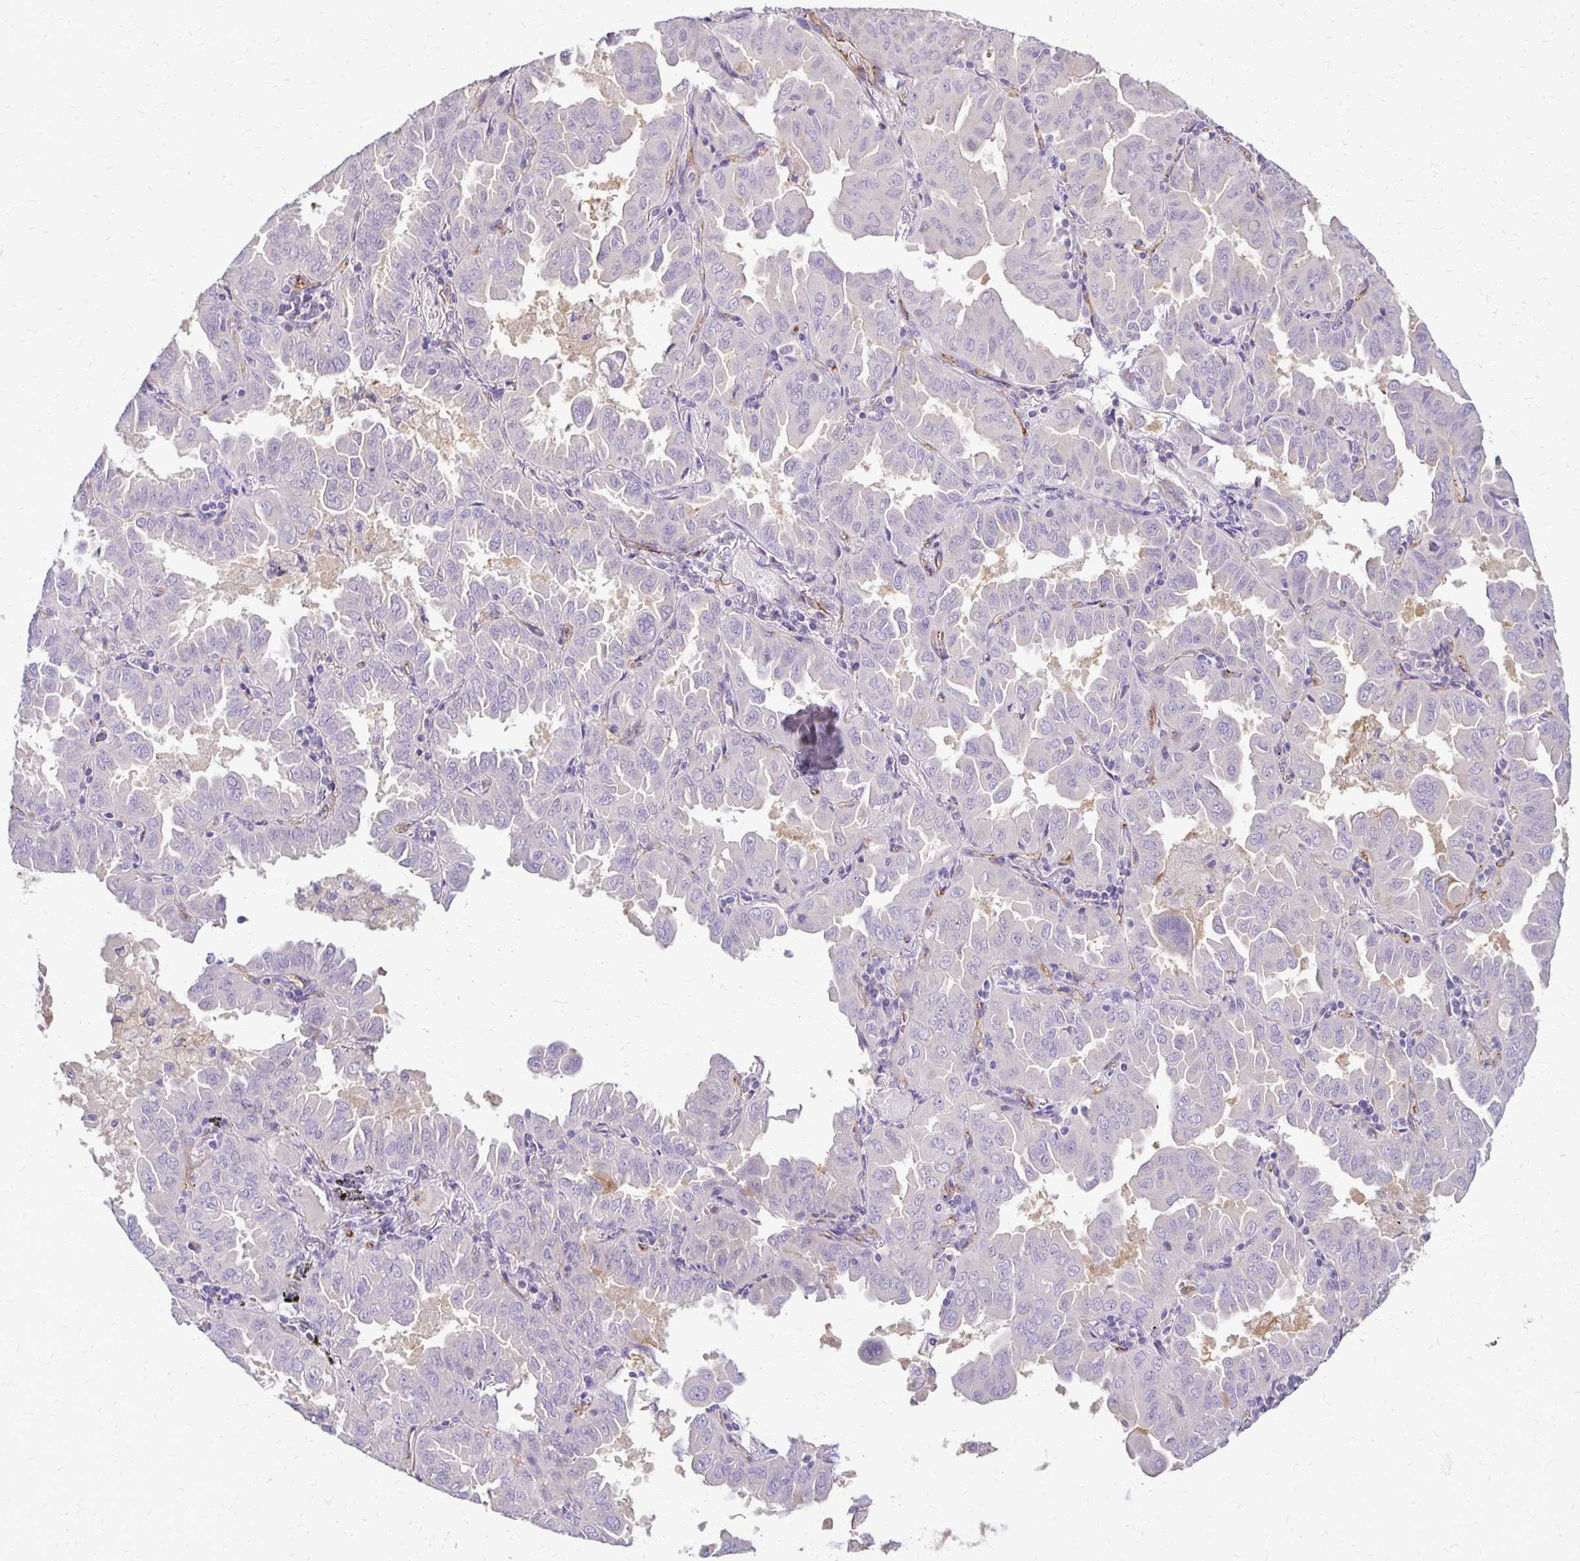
{"staining": {"intensity": "negative", "quantity": "none", "location": "none"}, "tissue": "lung cancer", "cell_type": "Tumor cells", "image_type": "cancer", "snomed": [{"axis": "morphology", "description": "Adenocarcinoma, NOS"}, {"axis": "topography", "description": "Lung"}], "caption": "Tumor cells show no significant expression in lung cancer. The staining is performed using DAB brown chromogen with nuclei counter-stained in using hematoxylin.", "gene": "TTYH1", "patient": {"sex": "male", "age": 64}}